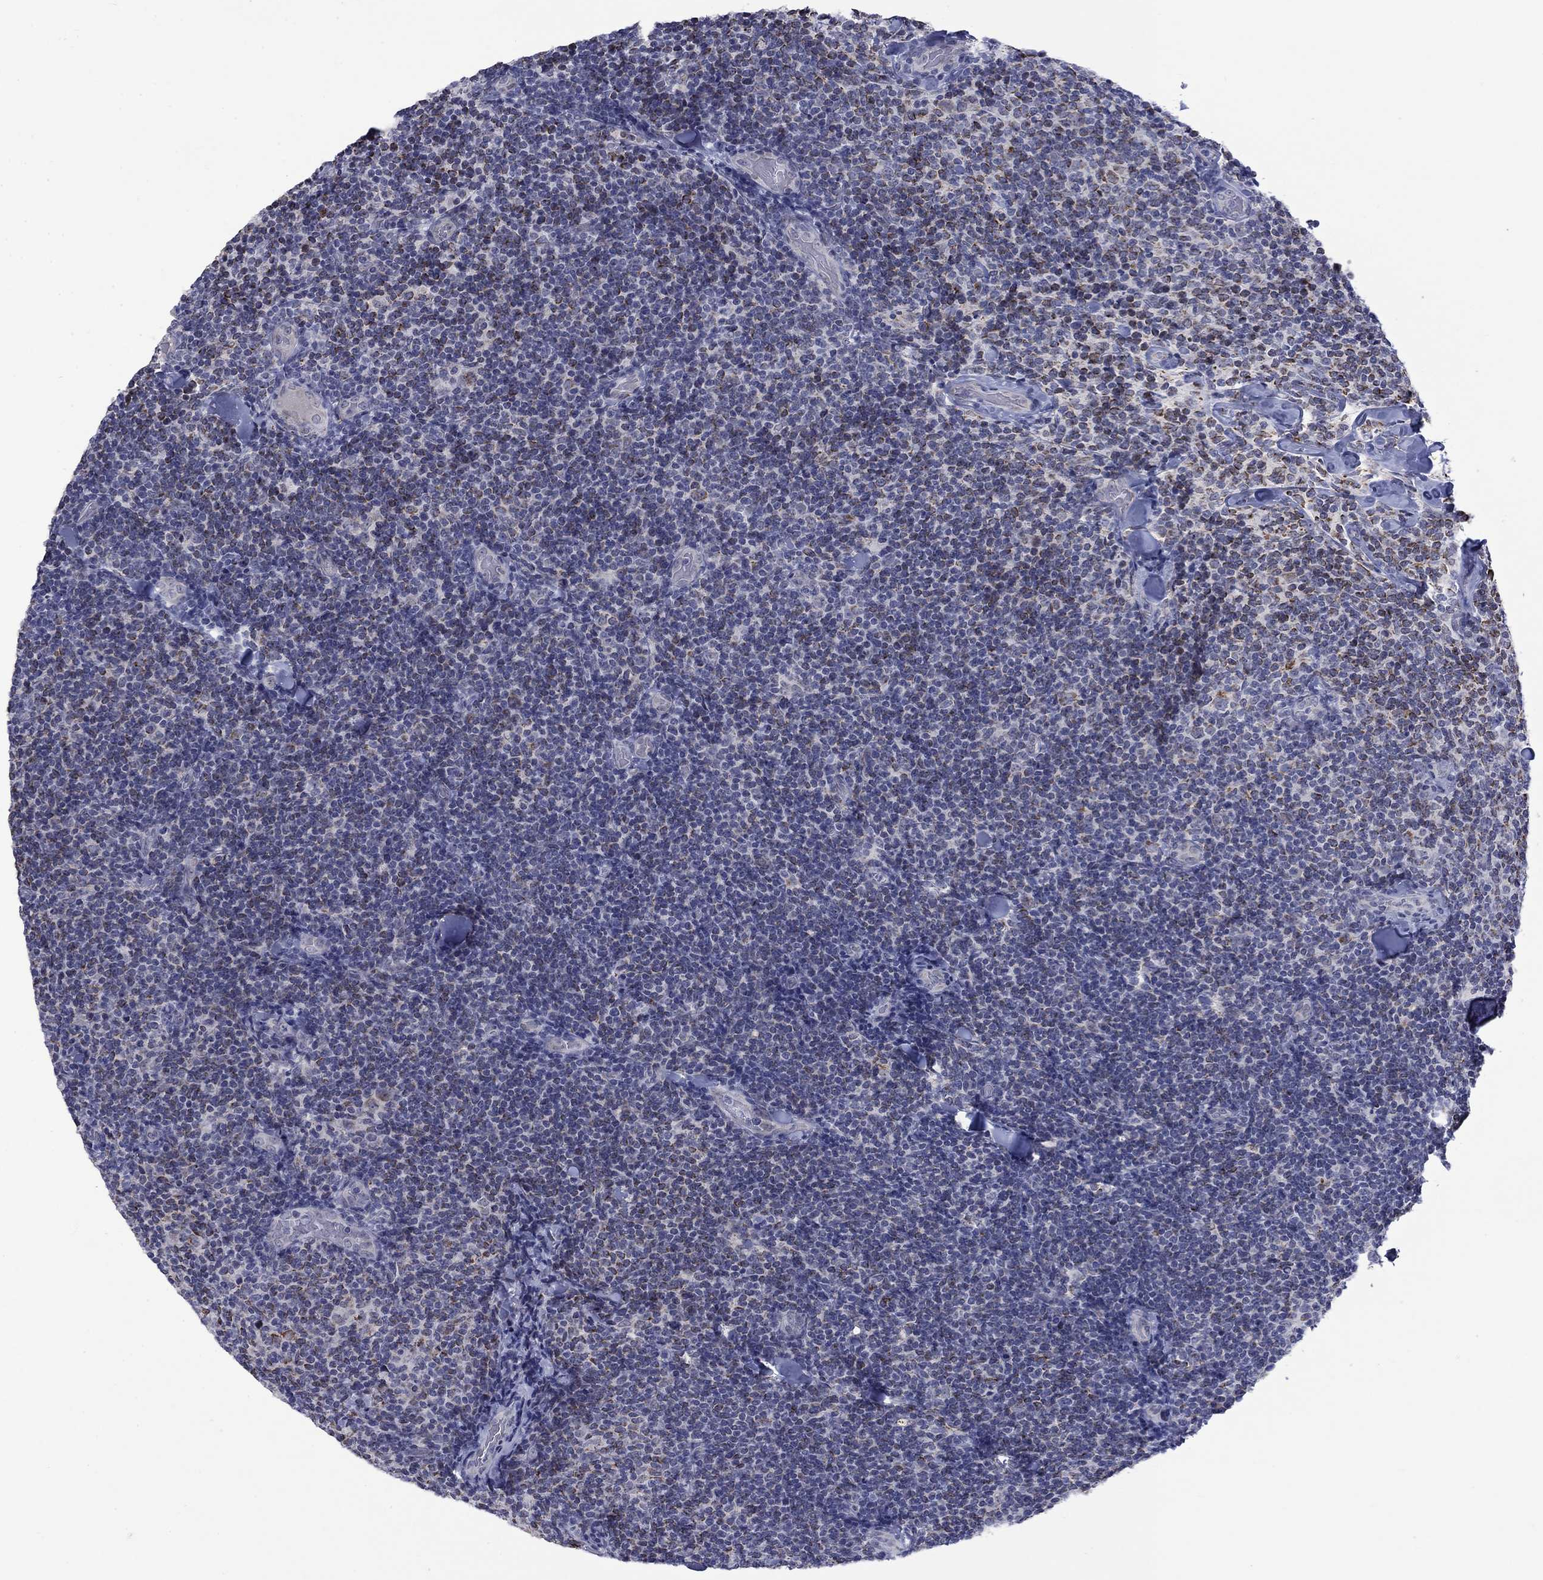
{"staining": {"intensity": "moderate", "quantity": "<25%", "location": "cytoplasmic/membranous"}, "tissue": "lymphoma", "cell_type": "Tumor cells", "image_type": "cancer", "snomed": [{"axis": "morphology", "description": "Malignant lymphoma, non-Hodgkin's type, Low grade"}, {"axis": "topography", "description": "Lymph node"}], "caption": "Immunohistochemistry (IHC) (DAB (3,3'-diaminobenzidine)) staining of human low-grade malignant lymphoma, non-Hodgkin's type demonstrates moderate cytoplasmic/membranous protein positivity in approximately <25% of tumor cells.", "gene": "KCNJ16", "patient": {"sex": "female", "age": 56}}